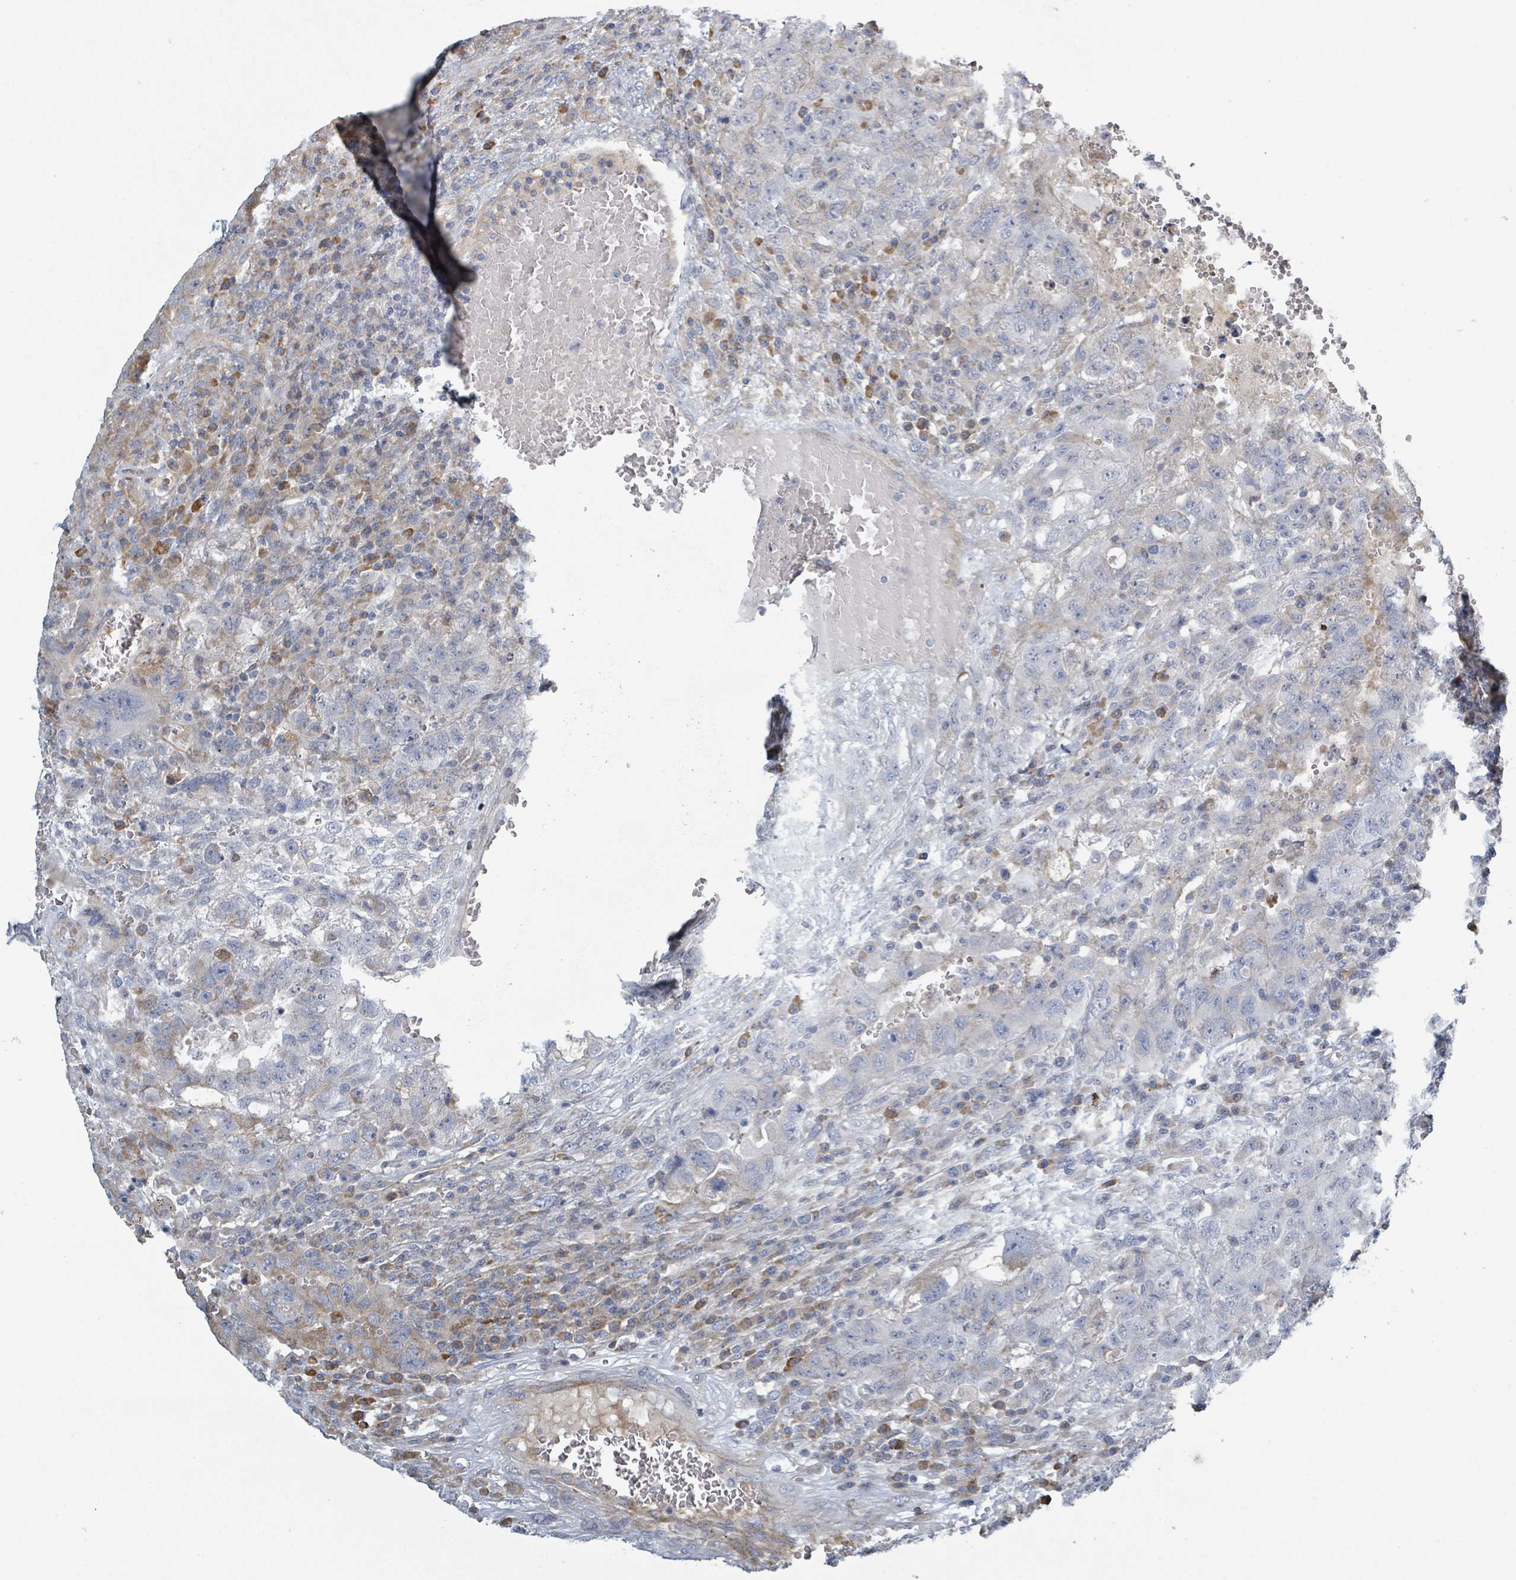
{"staining": {"intensity": "negative", "quantity": "none", "location": "none"}, "tissue": "testis cancer", "cell_type": "Tumor cells", "image_type": "cancer", "snomed": [{"axis": "morphology", "description": "Carcinoma, Embryonal, NOS"}, {"axis": "topography", "description": "Testis"}], "caption": "The image reveals no significant staining in tumor cells of testis cancer.", "gene": "RAB33B", "patient": {"sex": "male", "age": 26}}